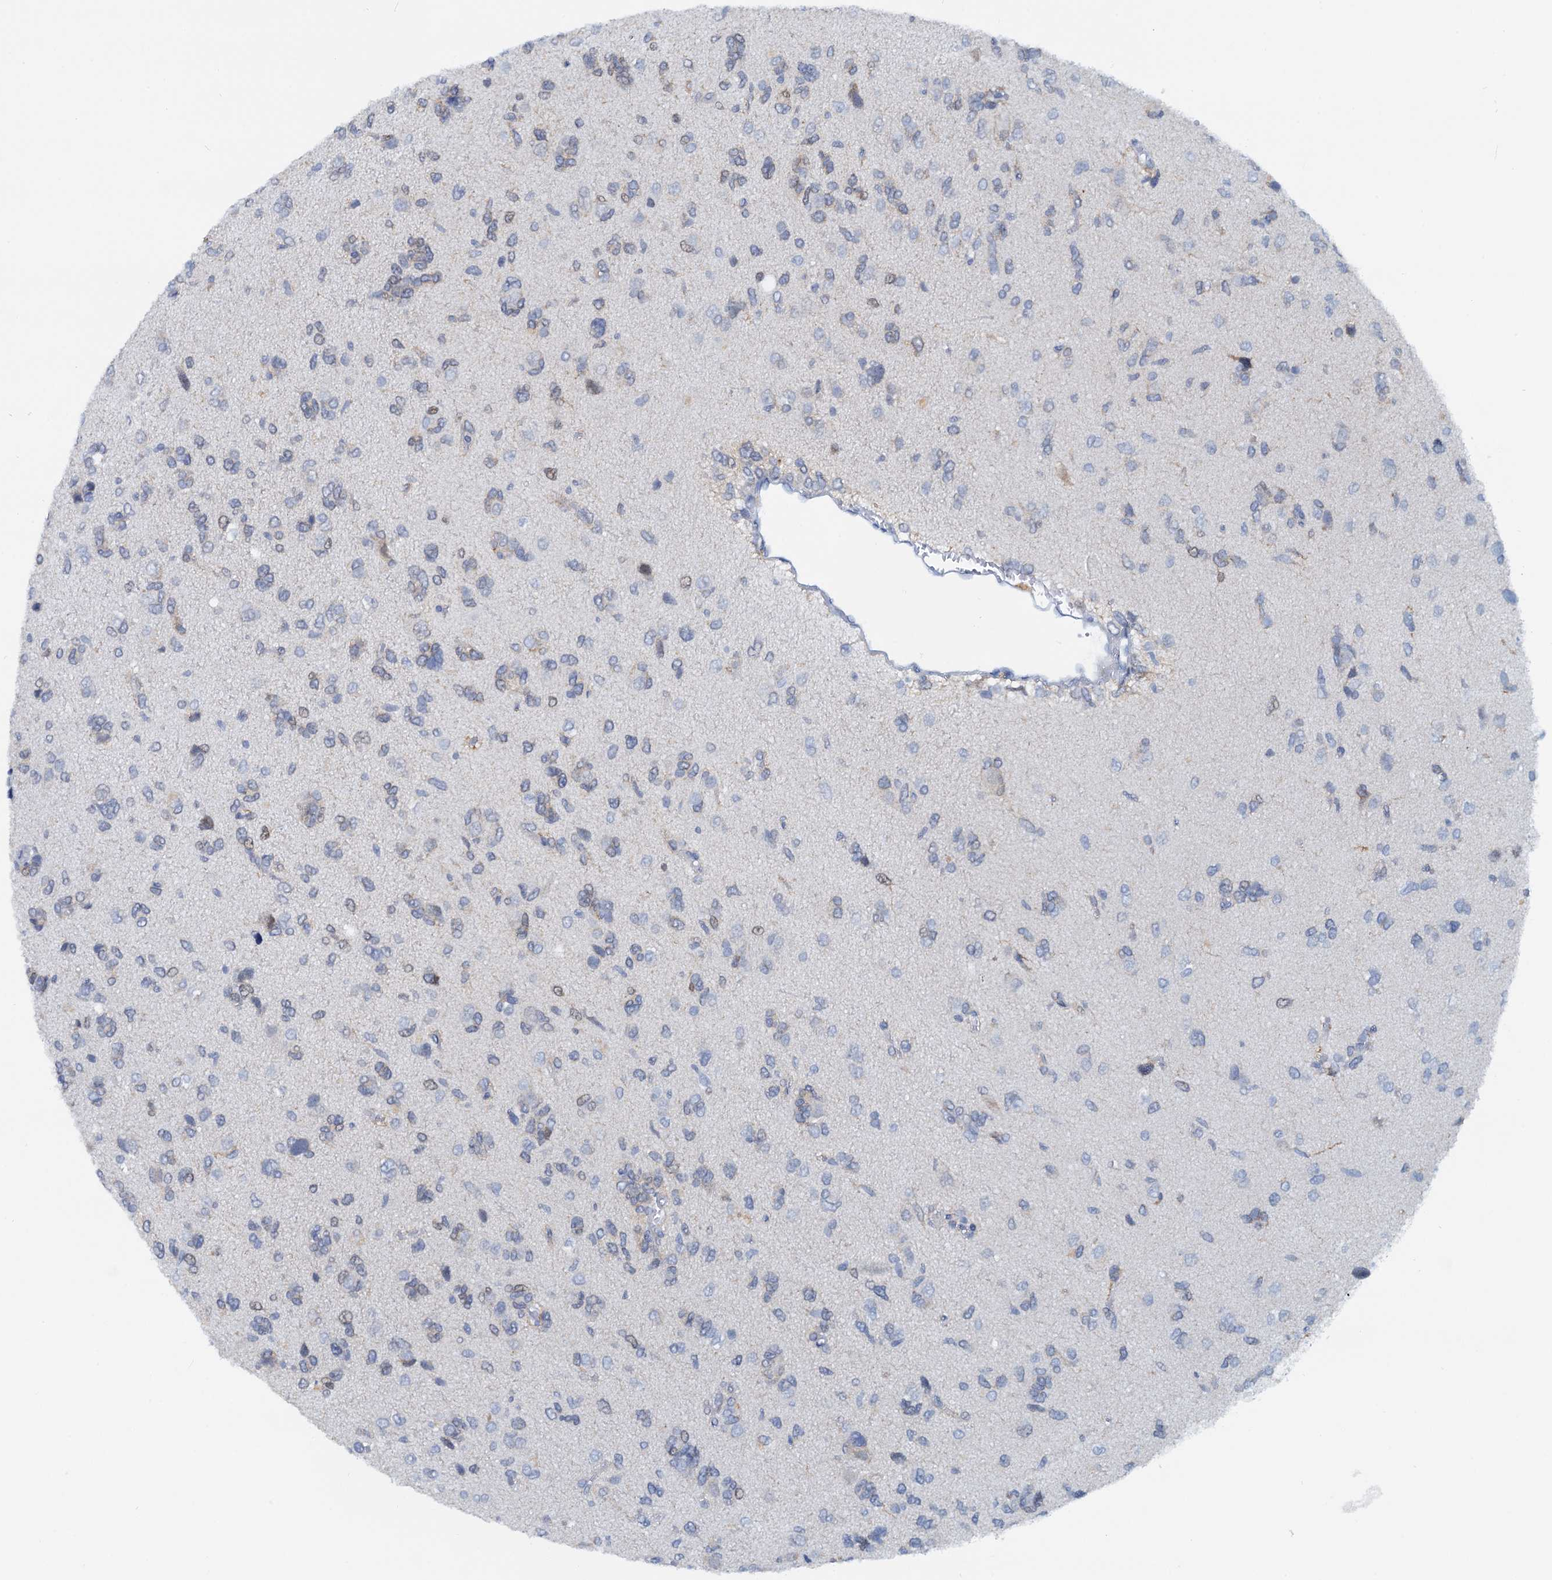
{"staining": {"intensity": "negative", "quantity": "none", "location": "none"}, "tissue": "glioma", "cell_type": "Tumor cells", "image_type": "cancer", "snomed": [{"axis": "morphology", "description": "Glioma, malignant, High grade"}, {"axis": "topography", "description": "Brain"}], "caption": "Protein analysis of malignant high-grade glioma demonstrates no significant expression in tumor cells. Brightfield microscopy of immunohistochemistry stained with DAB (3,3'-diaminobenzidine) (brown) and hematoxylin (blue), captured at high magnification.", "gene": "PTGES3", "patient": {"sex": "female", "age": 59}}